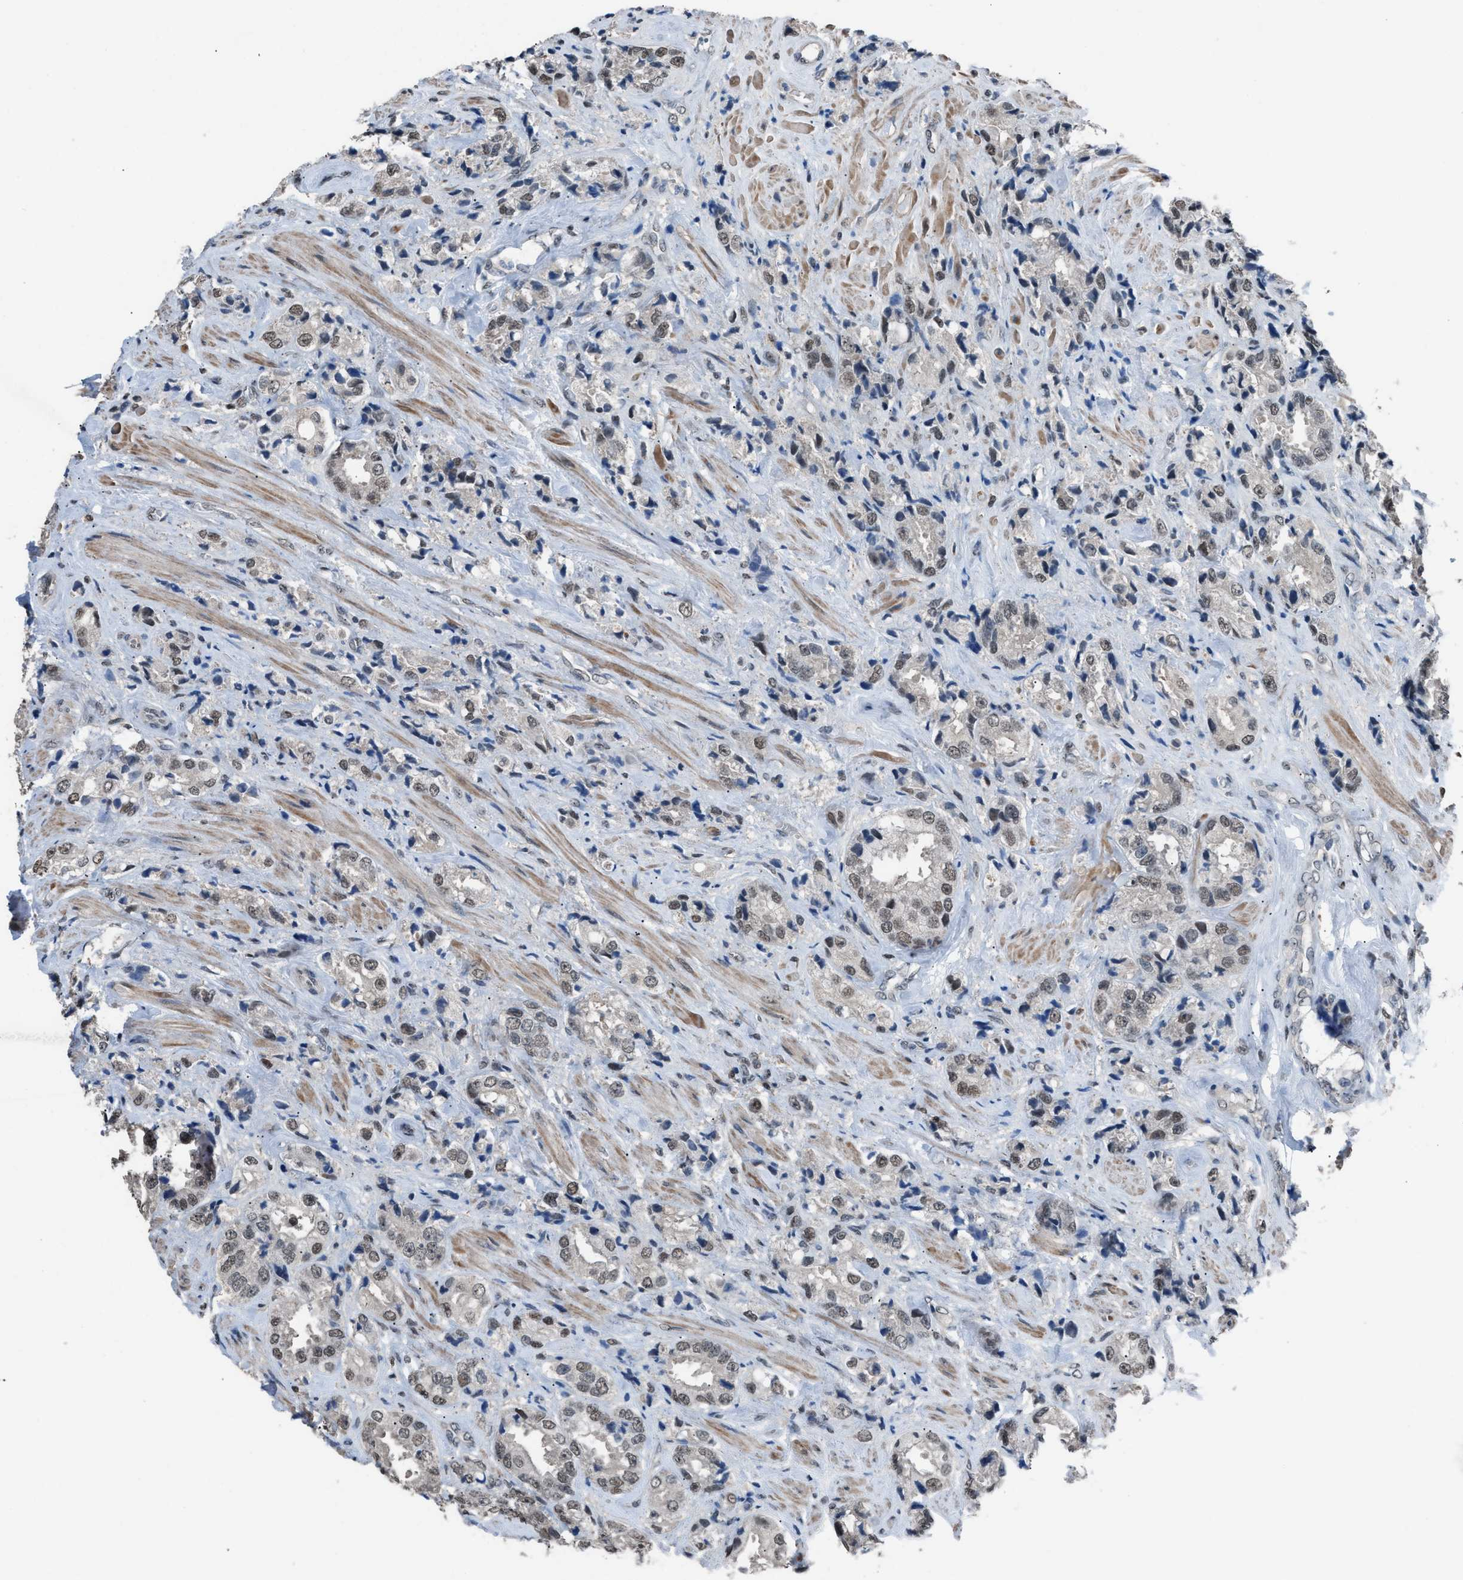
{"staining": {"intensity": "weak", "quantity": ">75%", "location": "nuclear"}, "tissue": "prostate cancer", "cell_type": "Tumor cells", "image_type": "cancer", "snomed": [{"axis": "morphology", "description": "Adenocarcinoma, High grade"}, {"axis": "topography", "description": "Prostate"}], "caption": "Weak nuclear expression is appreciated in about >75% of tumor cells in prostate adenocarcinoma (high-grade).", "gene": "ZNF276", "patient": {"sex": "male", "age": 61}}